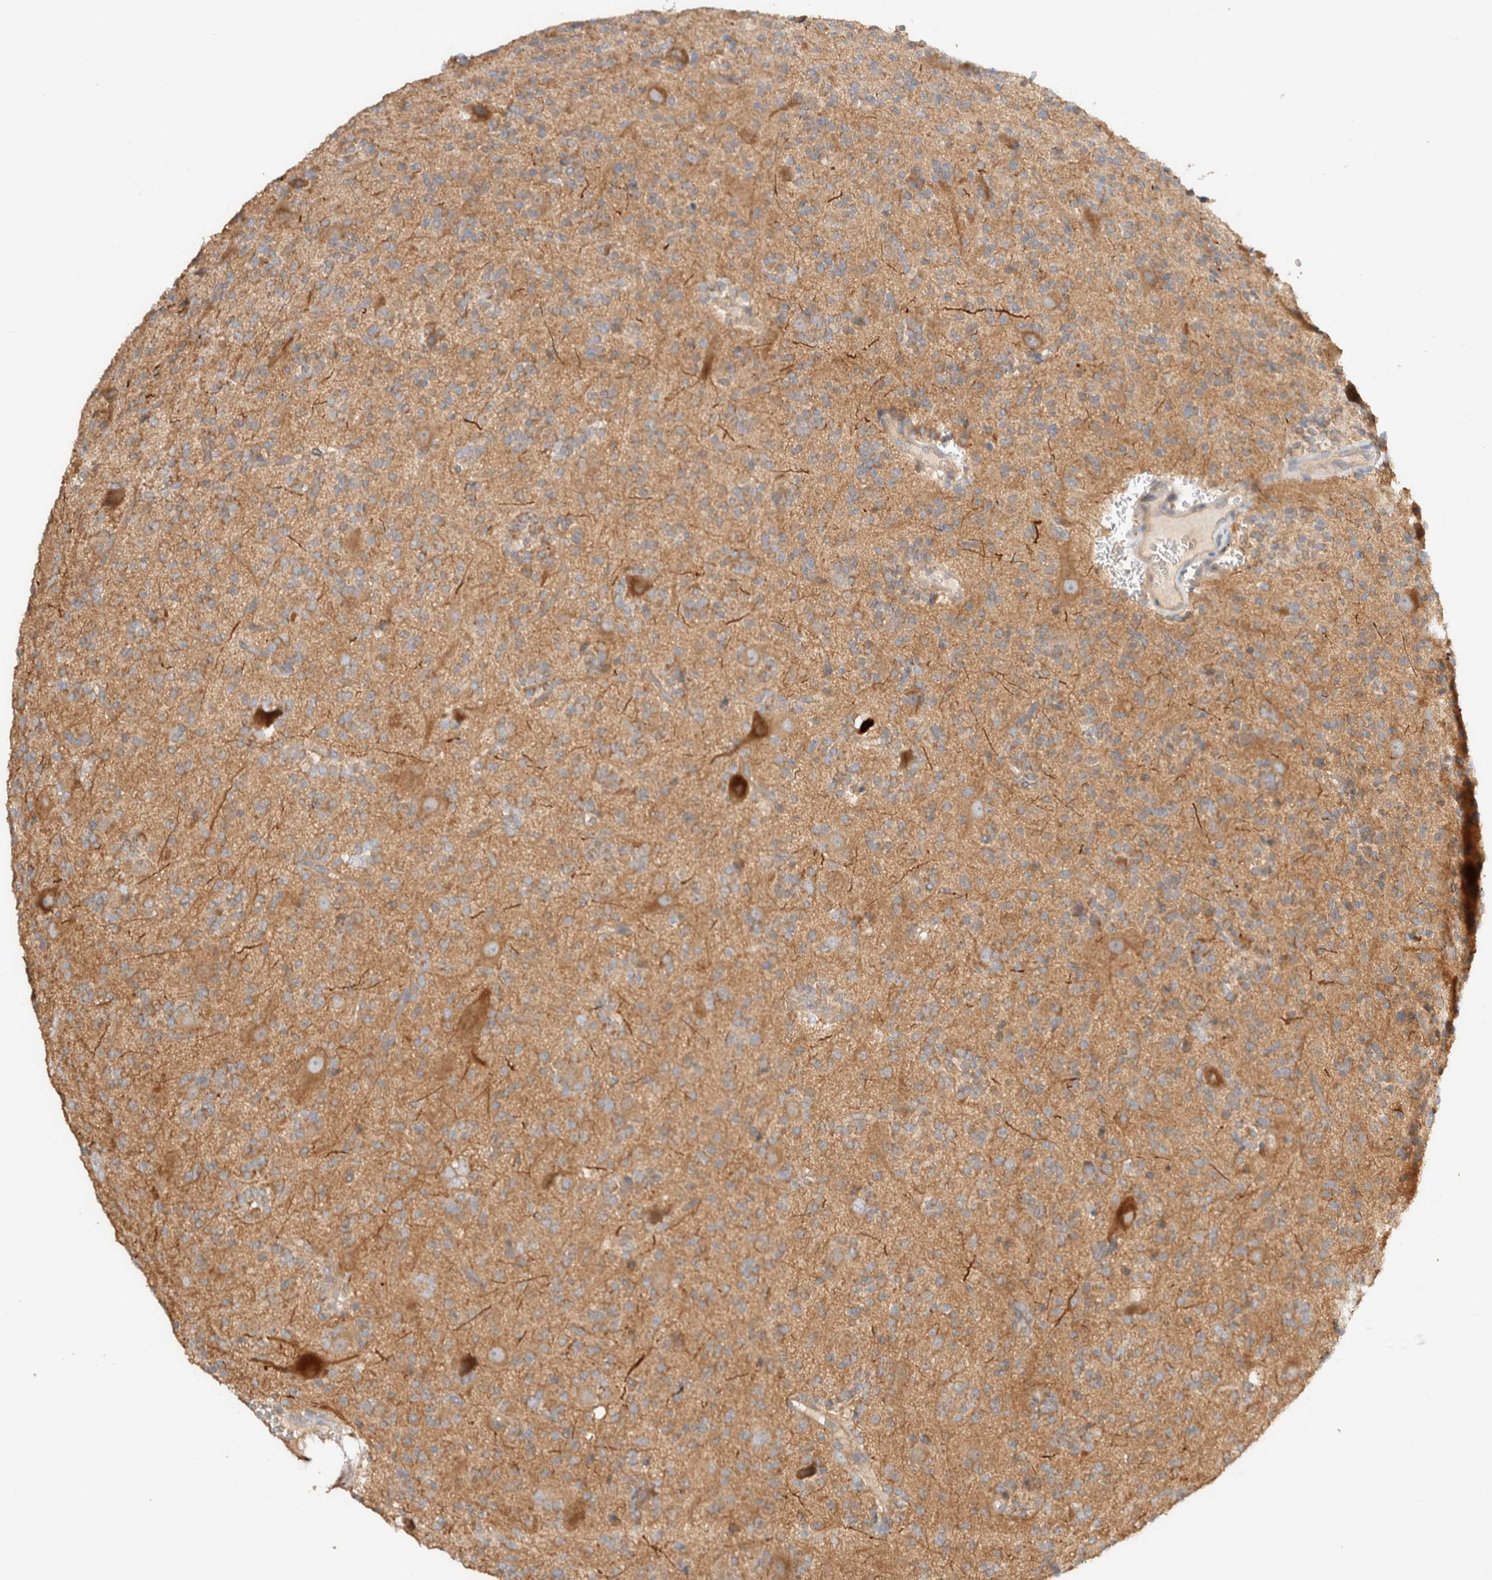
{"staining": {"intensity": "moderate", "quantity": ">75%", "location": "cytoplasmic/membranous"}, "tissue": "glioma", "cell_type": "Tumor cells", "image_type": "cancer", "snomed": [{"axis": "morphology", "description": "Glioma, malignant, High grade"}, {"axis": "topography", "description": "Brain"}], "caption": "Protein staining of malignant glioma (high-grade) tissue reveals moderate cytoplasmic/membranous positivity in approximately >75% of tumor cells.", "gene": "B3GNTL1", "patient": {"sex": "male", "age": 34}}